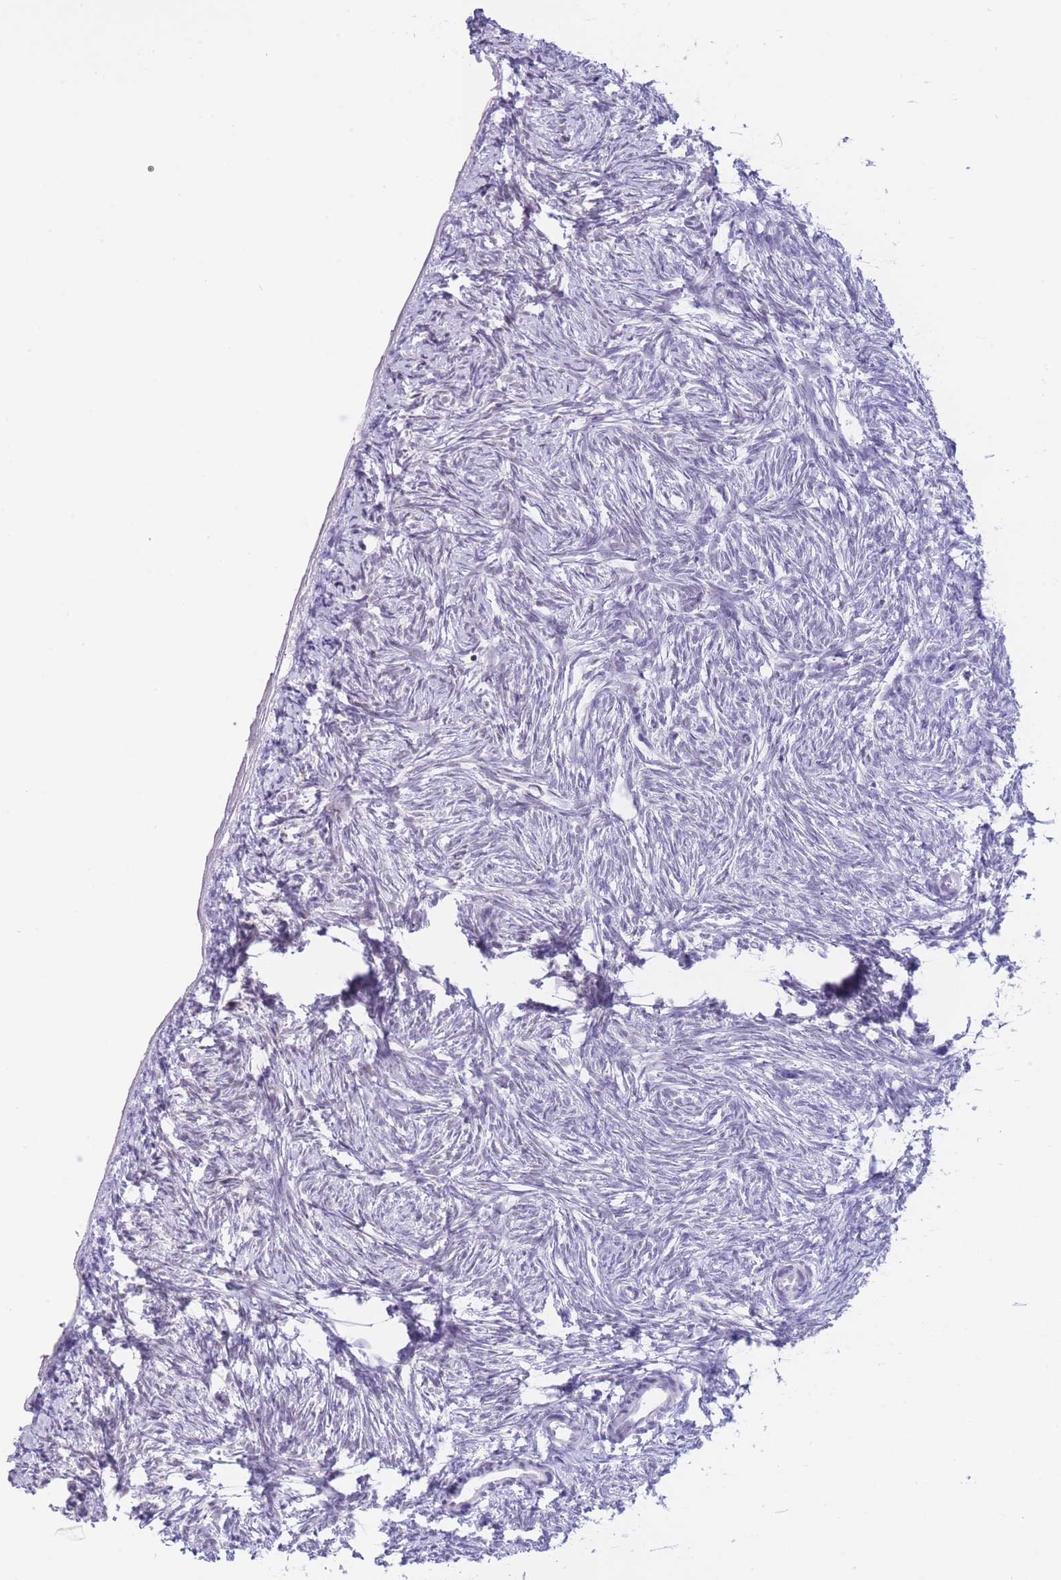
{"staining": {"intensity": "negative", "quantity": "none", "location": "none"}, "tissue": "ovary", "cell_type": "Ovarian stroma cells", "image_type": "normal", "snomed": [{"axis": "morphology", "description": "Normal tissue, NOS"}, {"axis": "topography", "description": "Ovary"}], "caption": "The photomicrograph reveals no staining of ovarian stroma cells in normal ovary.", "gene": "CYP2B6", "patient": {"sex": "female", "age": 51}}